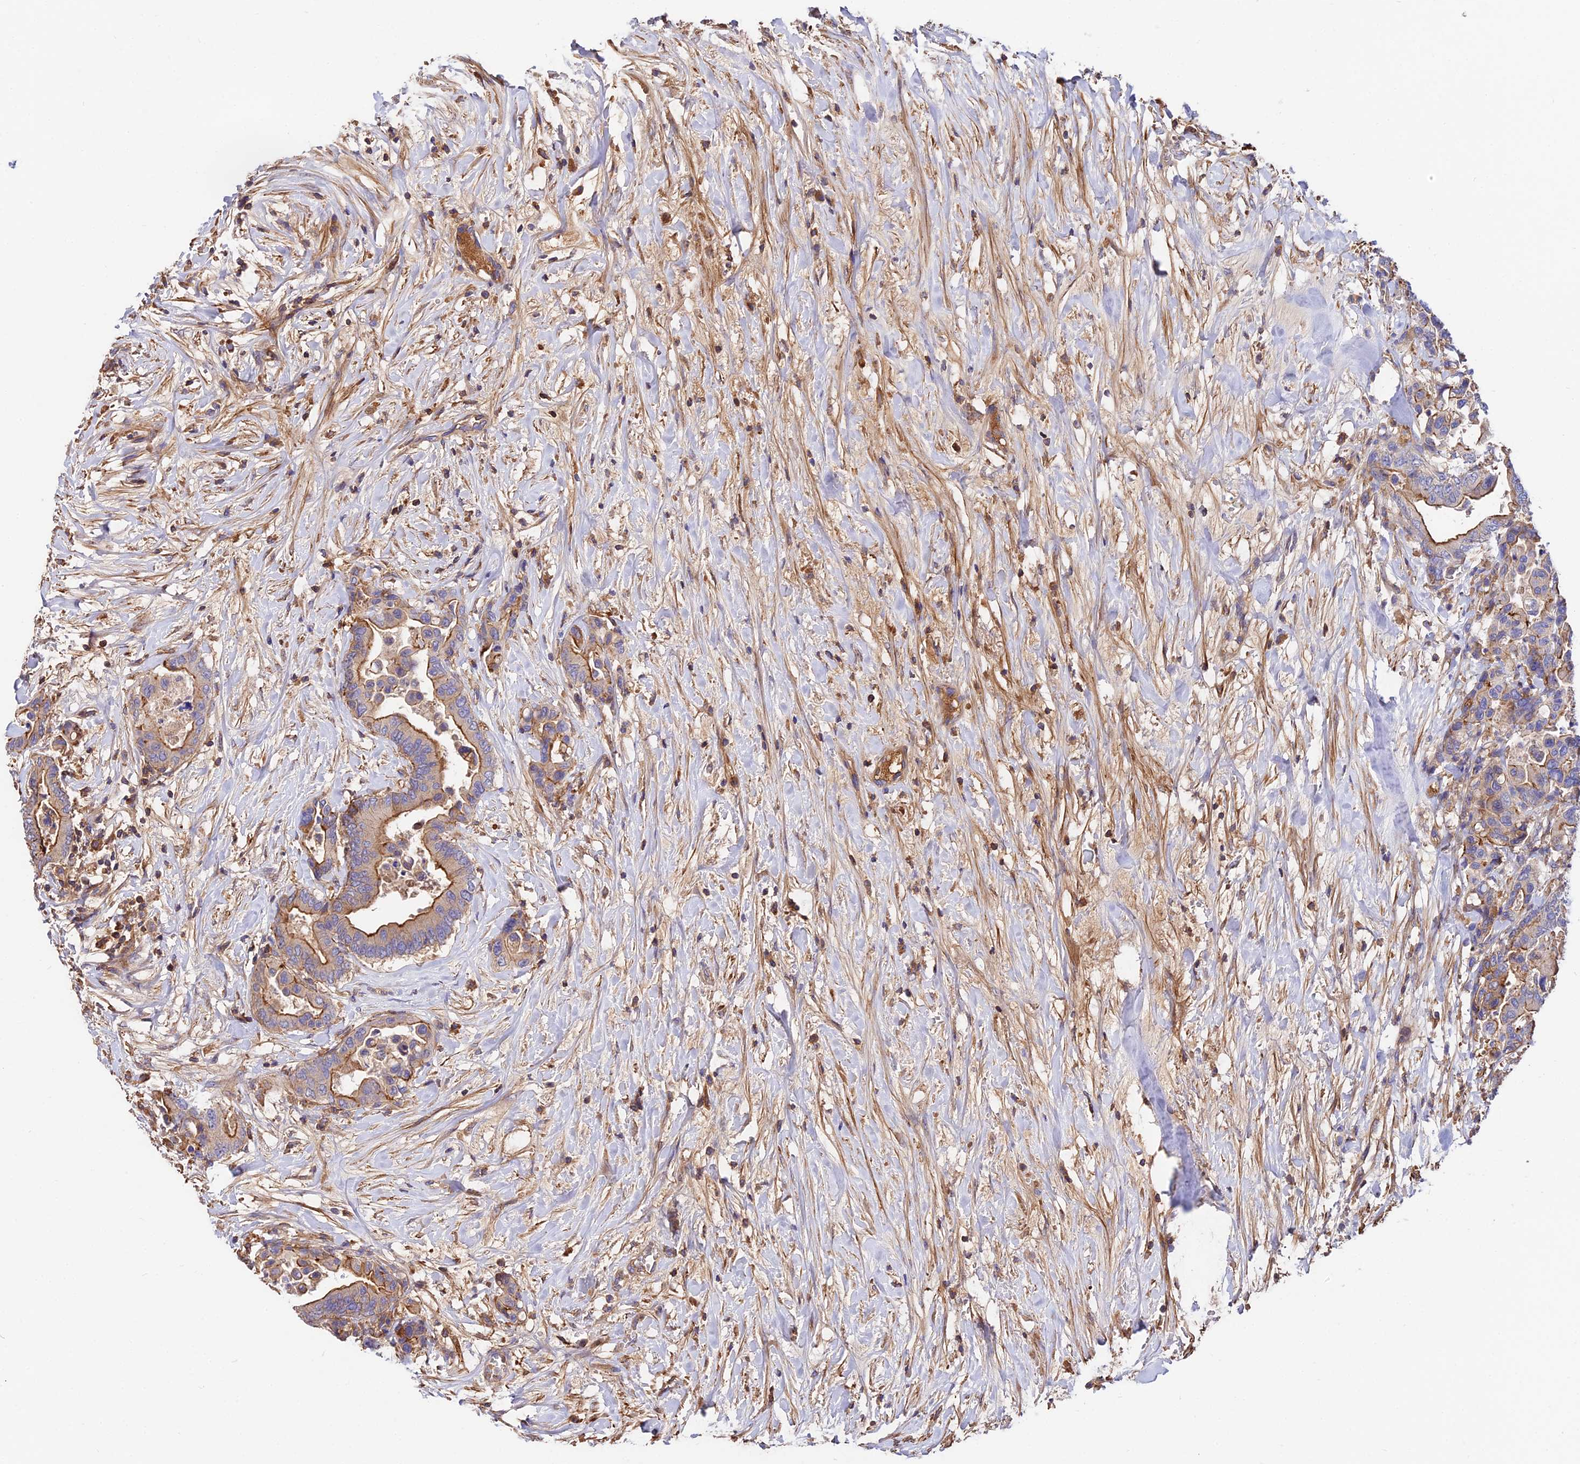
{"staining": {"intensity": "moderate", "quantity": "25%-75%", "location": "cytoplasmic/membranous"}, "tissue": "colorectal cancer", "cell_type": "Tumor cells", "image_type": "cancer", "snomed": [{"axis": "morphology", "description": "Normal tissue, NOS"}, {"axis": "morphology", "description": "Adenocarcinoma, NOS"}, {"axis": "topography", "description": "Colon"}], "caption": "This histopathology image displays immunohistochemistry (IHC) staining of adenocarcinoma (colorectal), with medium moderate cytoplasmic/membranous expression in about 25%-75% of tumor cells.", "gene": "PYM1", "patient": {"sex": "male", "age": 82}}